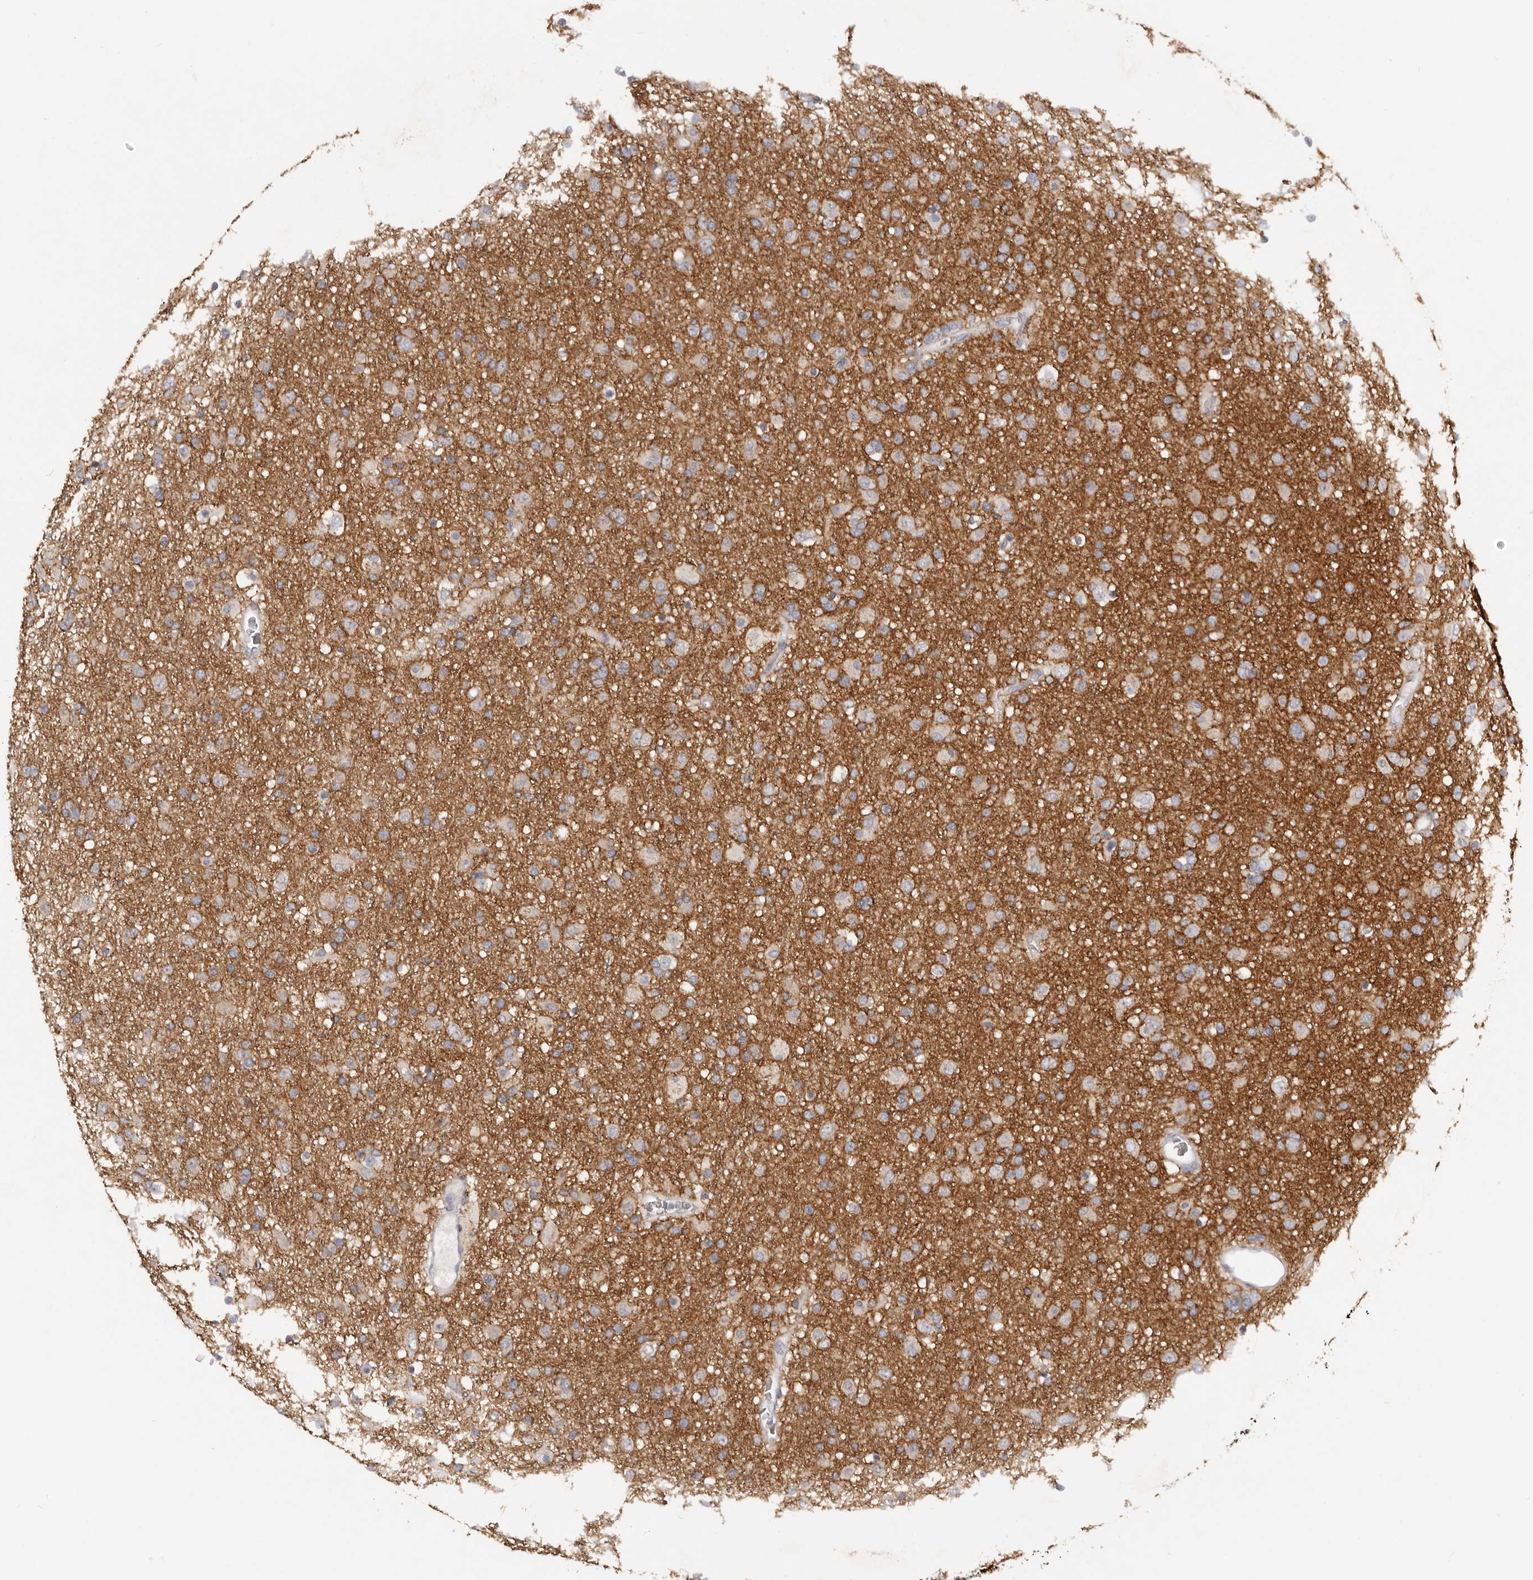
{"staining": {"intensity": "weak", "quantity": "25%-75%", "location": "cytoplasmic/membranous"}, "tissue": "glioma", "cell_type": "Tumor cells", "image_type": "cancer", "snomed": [{"axis": "morphology", "description": "Glioma, malignant, Low grade"}, {"axis": "topography", "description": "Brain"}], "caption": "Protein staining of malignant glioma (low-grade) tissue reveals weak cytoplasmic/membranous expression in about 25%-75% of tumor cells.", "gene": "TNR", "patient": {"sex": "male", "age": 65}}